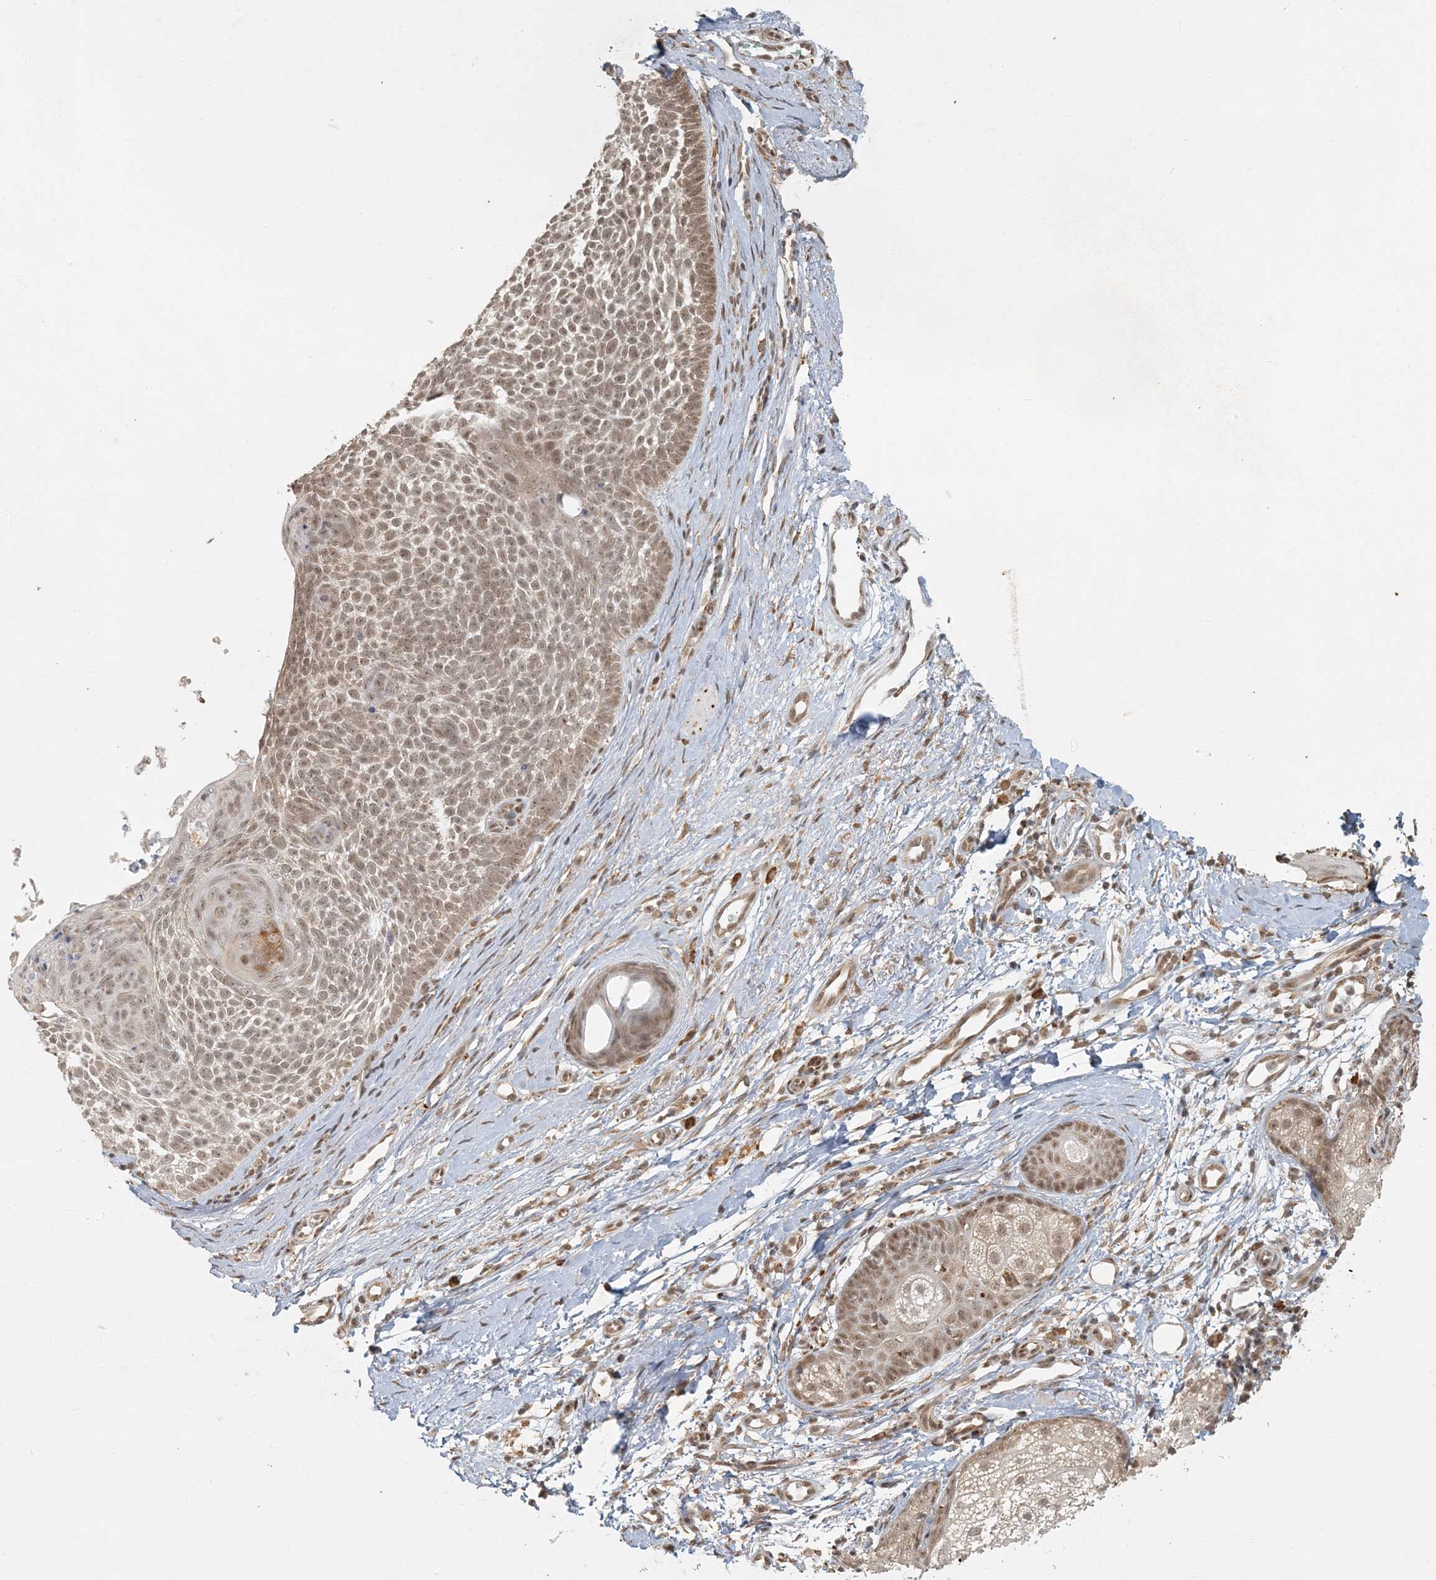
{"staining": {"intensity": "moderate", "quantity": ">75%", "location": "nuclear"}, "tissue": "skin cancer", "cell_type": "Tumor cells", "image_type": "cancer", "snomed": [{"axis": "morphology", "description": "Basal cell carcinoma"}, {"axis": "topography", "description": "Skin"}], "caption": "Immunohistochemistry of skin cancer (basal cell carcinoma) exhibits medium levels of moderate nuclear positivity in about >75% of tumor cells. (DAB (3,3'-diaminobenzidine) IHC, brown staining for protein, blue staining for nuclei).", "gene": "AK9", "patient": {"sex": "female", "age": 81}}